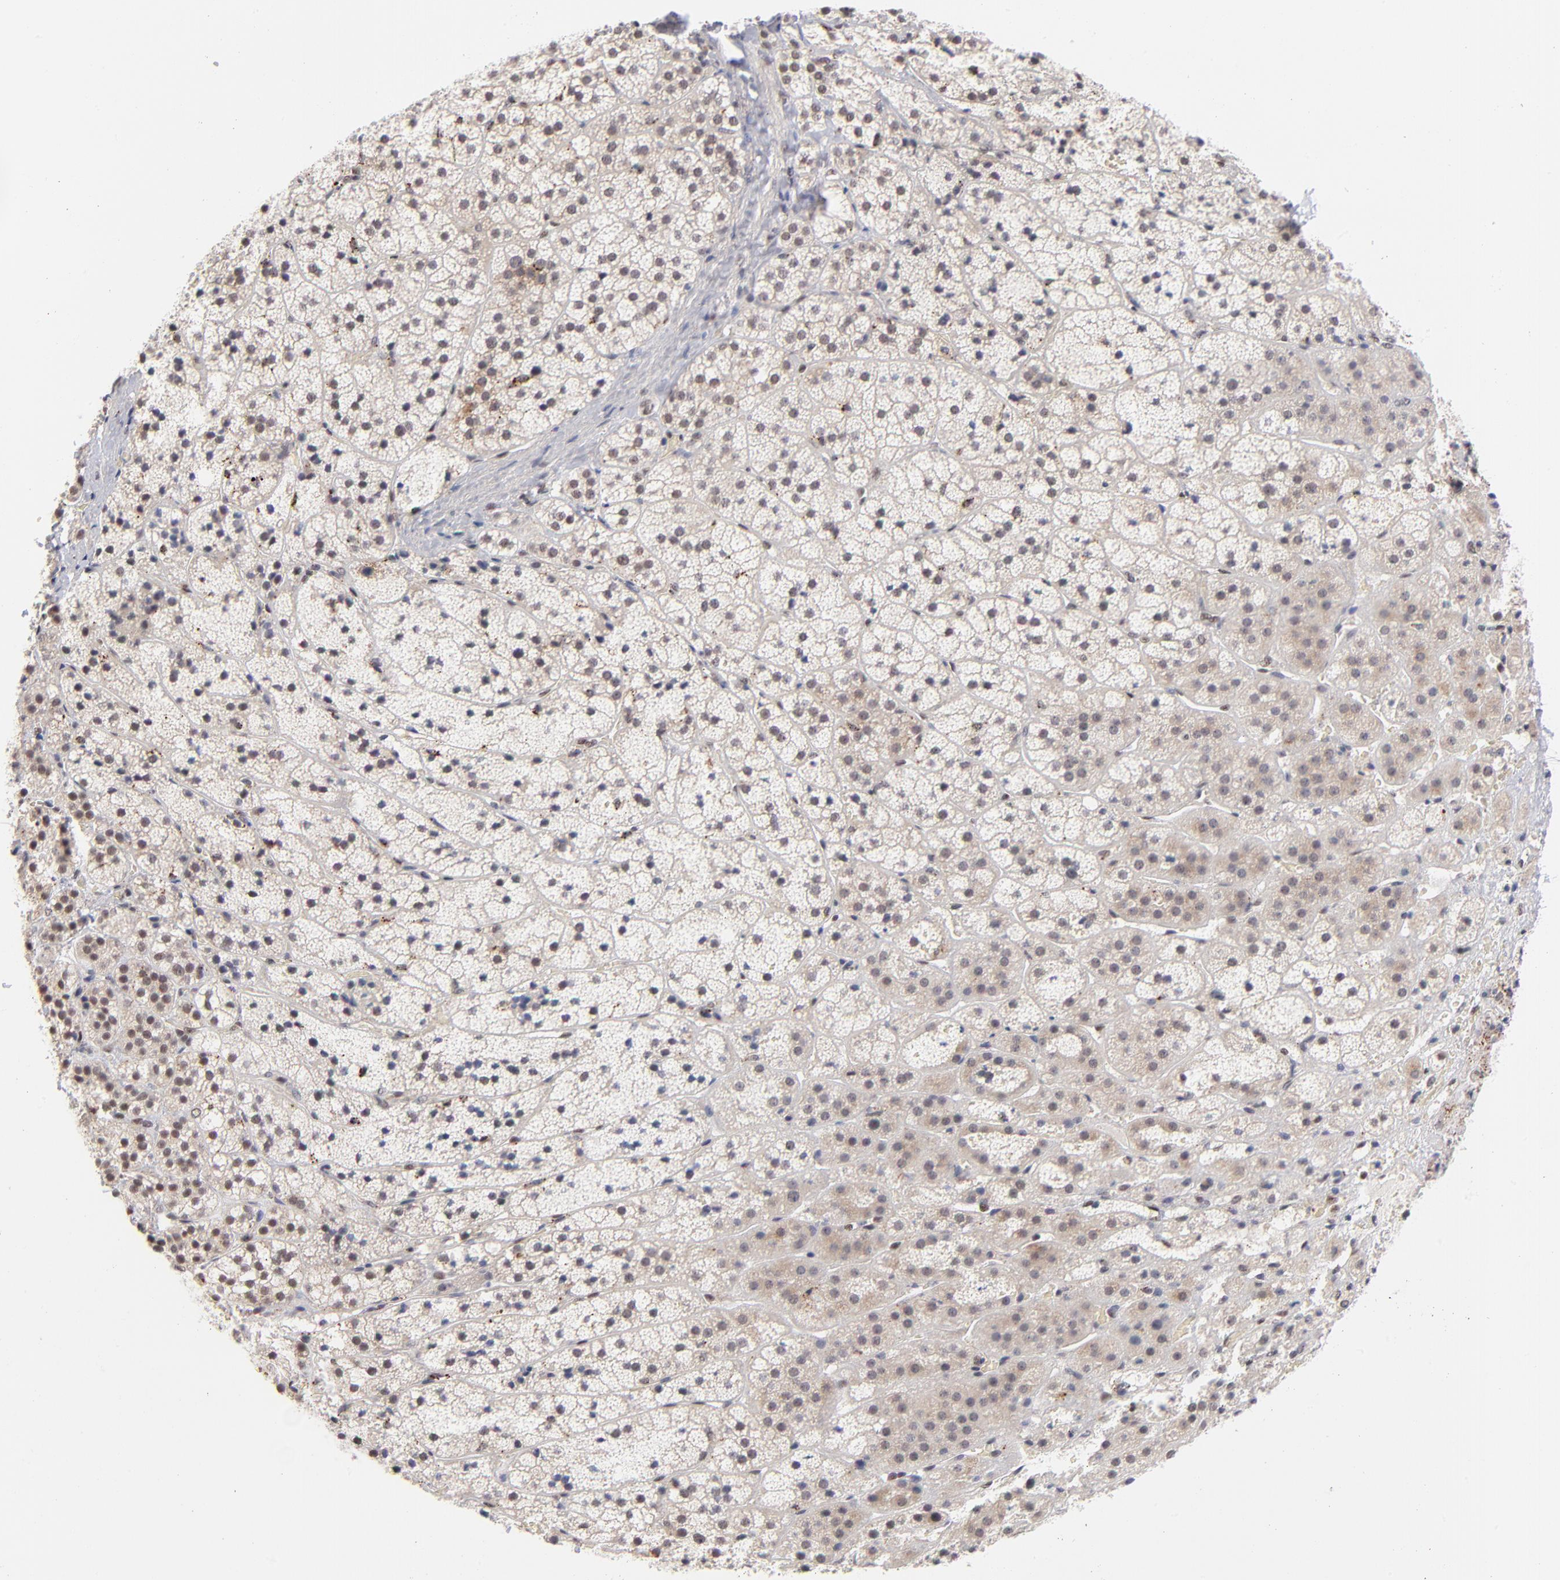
{"staining": {"intensity": "weak", "quantity": "25%-75%", "location": "cytoplasmic/membranous,nuclear"}, "tissue": "adrenal gland", "cell_type": "Glandular cells", "image_type": "normal", "snomed": [{"axis": "morphology", "description": "Normal tissue, NOS"}, {"axis": "topography", "description": "Adrenal gland"}], "caption": "This photomicrograph reveals immunohistochemistry (IHC) staining of benign adrenal gland, with low weak cytoplasmic/membranous,nuclear positivity in approximately 25%-75% of glandular cells.", "gene": "GABPA", "patient": {"sex": "female", "age": 44}}